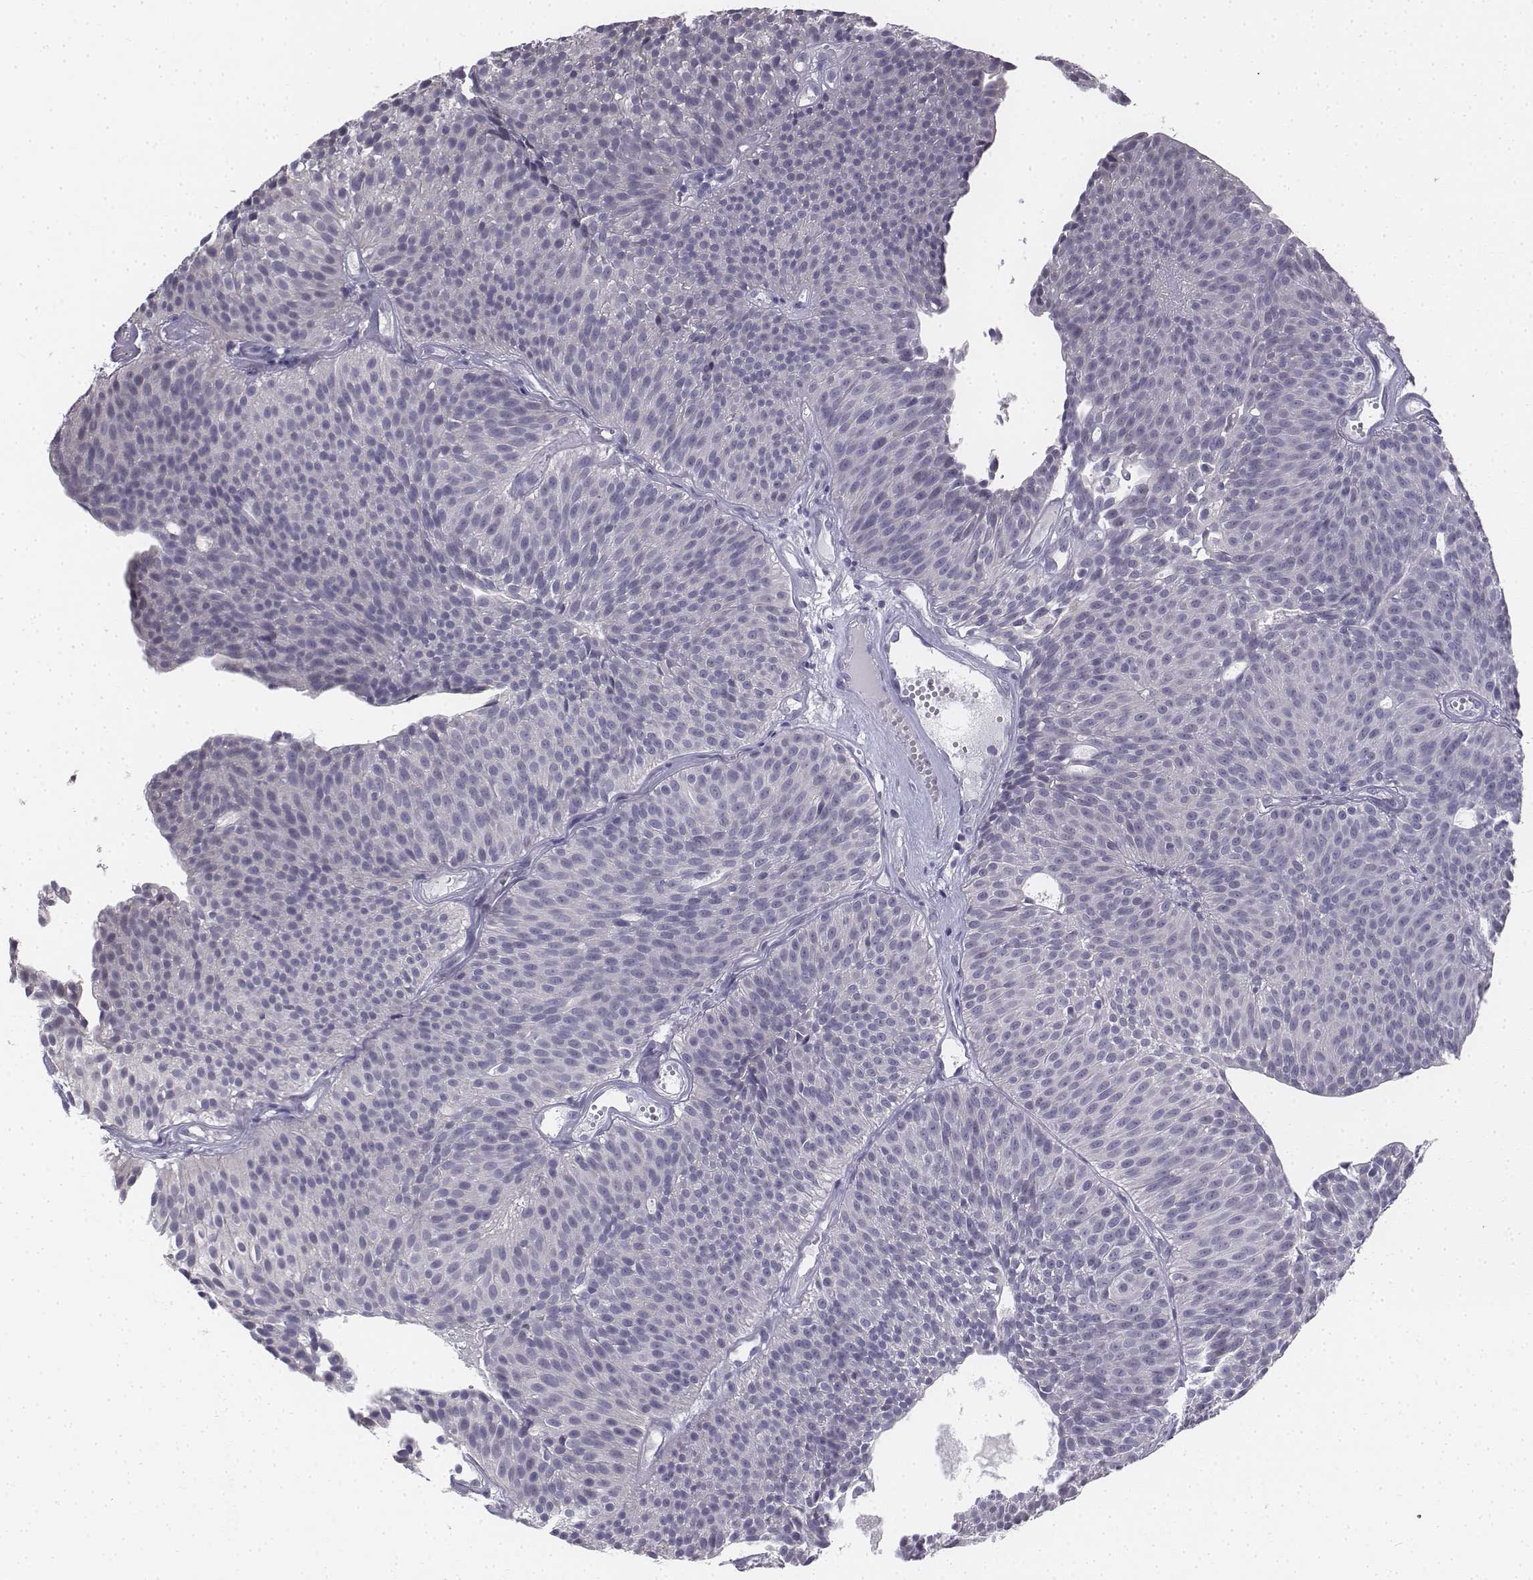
{"staining": {"intensity": "negative", "quantity": "none", "location": "none"}, "tissue": "urothelial cancer", "cell_type": "Tumor cells", "image_type": "cancer", "snomed": [{"axis": "morphology", "description": "Urothelial carcinoma, Low grade"}, {"axis": "topography", "description": "Urinary bladder"}], "caption": "A high-resolution image shows IHC staining of urothelial carcinoma (low-grade), which shows no significant expression in tumor cells.", "gene": "PENK", "patient": {"sex": "male", "age": 63}}